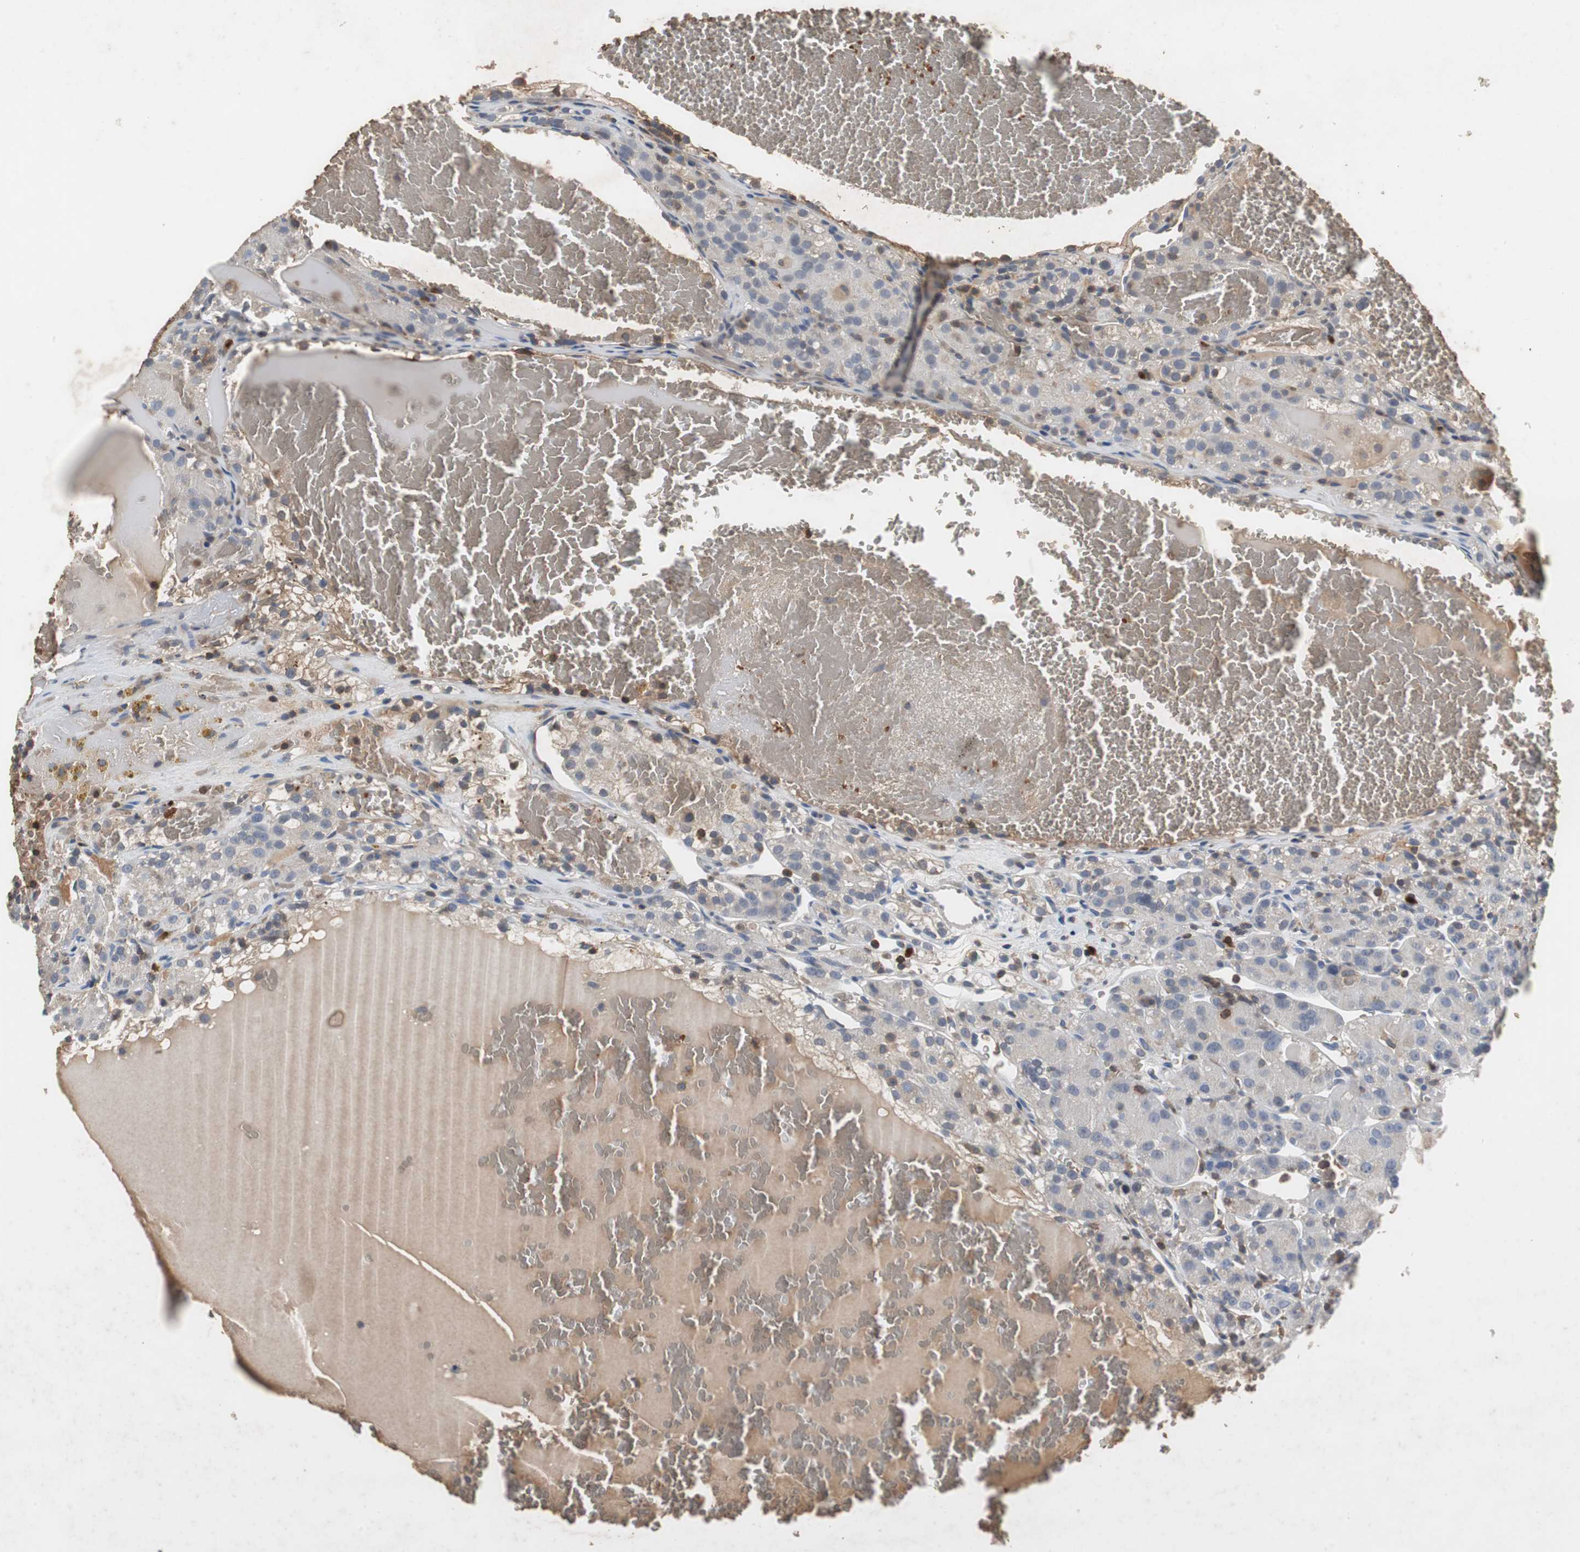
{"staining": {"intensity": "weak", "quantity": "<25%", "location": "cytoplasmic/membranous"}, "tissue": "renal cancer", "cell_type": "Tumor cells", "image_type": "cancer", "snomed": [{"axis": "morphology", "description": "Normal tissue, NOS"}, {"axis": "morphology", "description": "Adenocarcinoma, NOS"}, {"axis": "topography", "description": "Kidney"}], "caption": "A histopathology image of human renal adenocarcinoma is negative for staining in tumor cells.", "gene": "CALB2", "patient": {"sex": "male", "age": 61}}